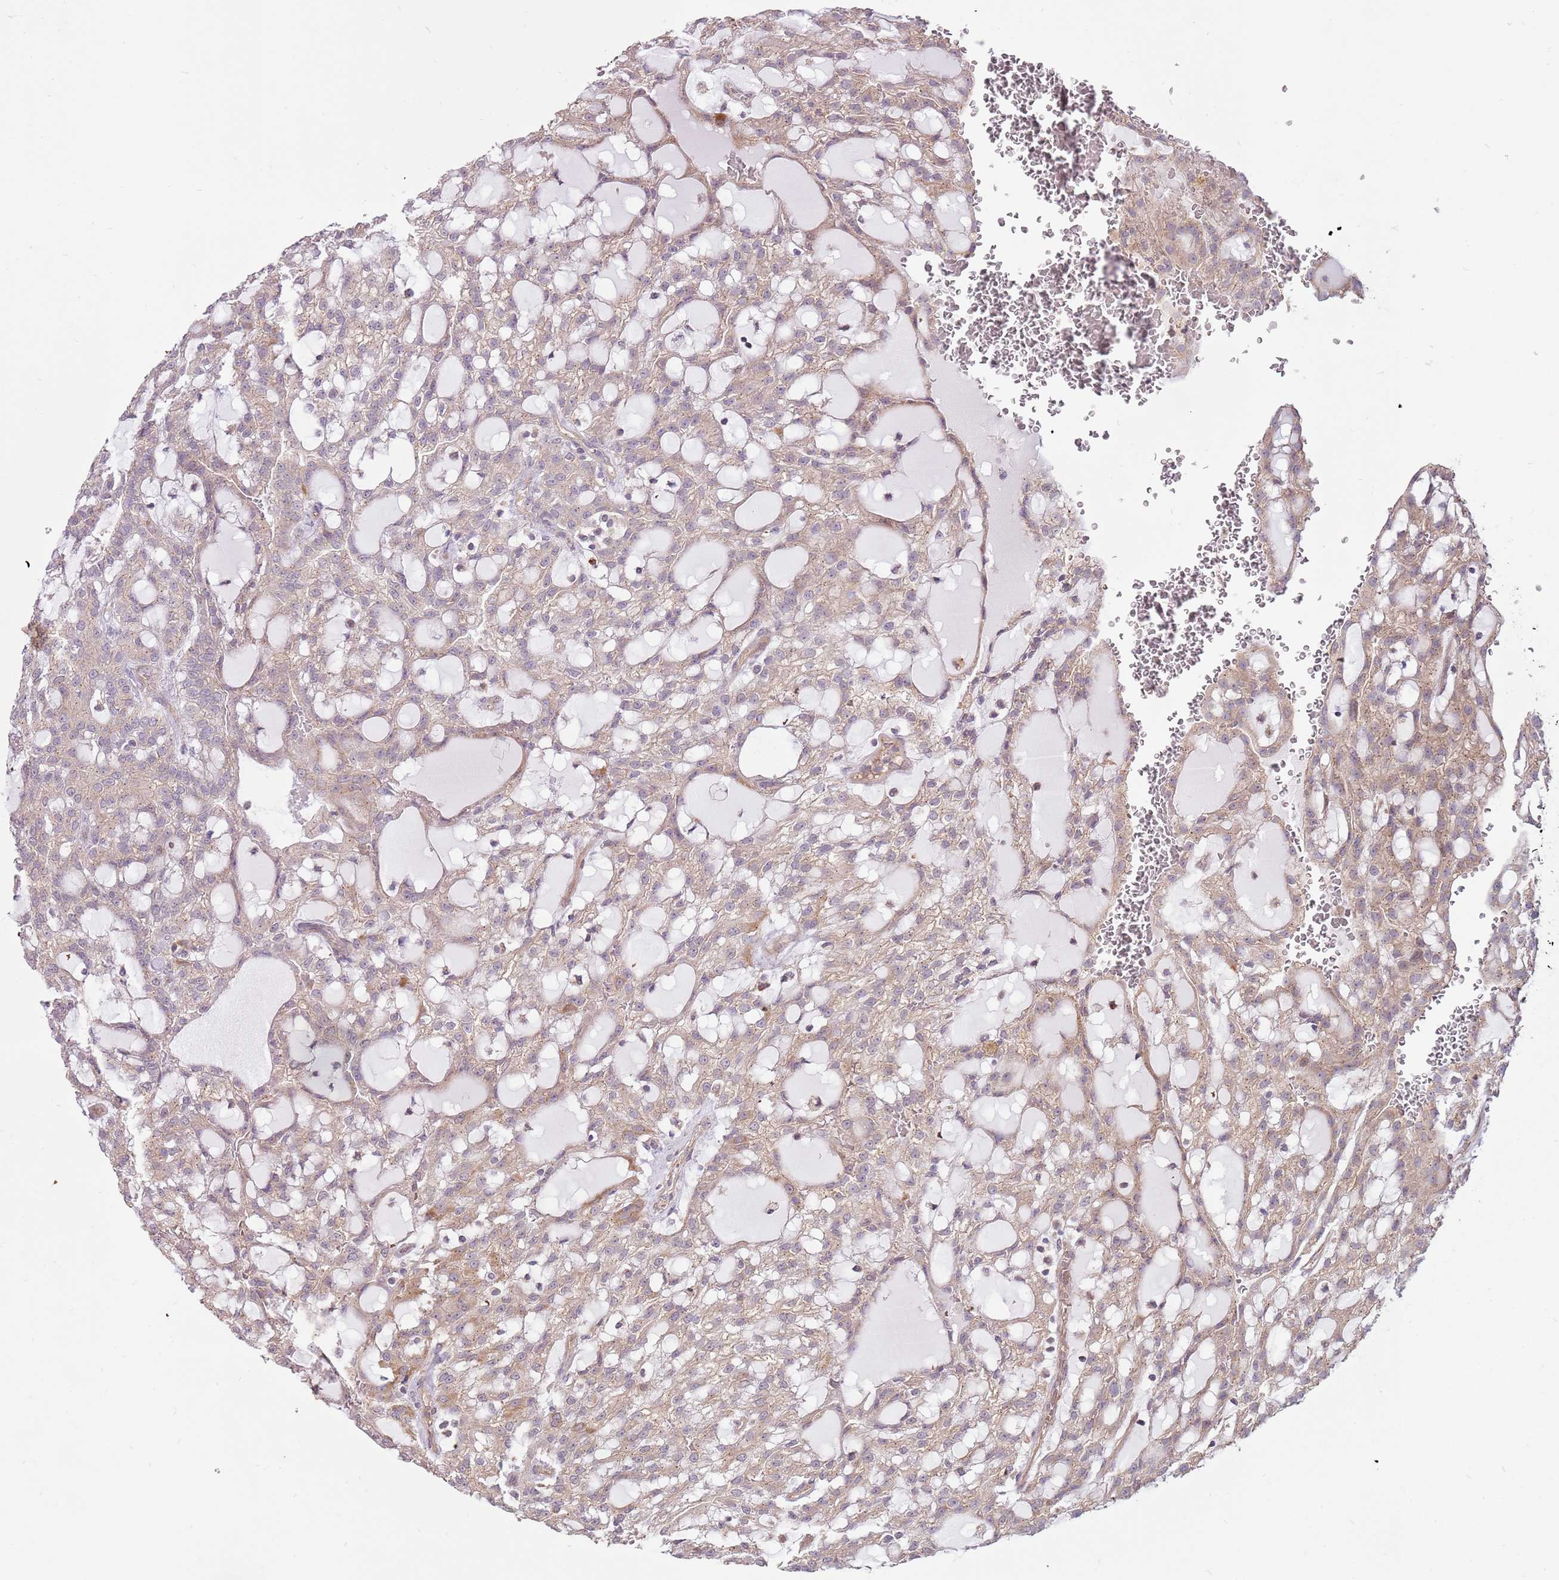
{"staining": {"intensity": "weak", "quantity": "25%-75%", "location": "cytoplasmic/membranous"}, "tissue": "renal cancer", "cell_type": "Tumor cells", "image_type": "cancer", "snomed": [{"axis": "morphology", "description": "Adenocarcinoma, NOS"}, {"axis": "topography", "description": "Kidney"}], "caption": "Protein staining by immunohistochemistry reveals weak cytoplasmic/membranous expression in about 25%-75% of tumor cells in adenocarcinoma (renal).", "gene": "SPATA31D1", "patient": {"sex": "male", "age": 63}}